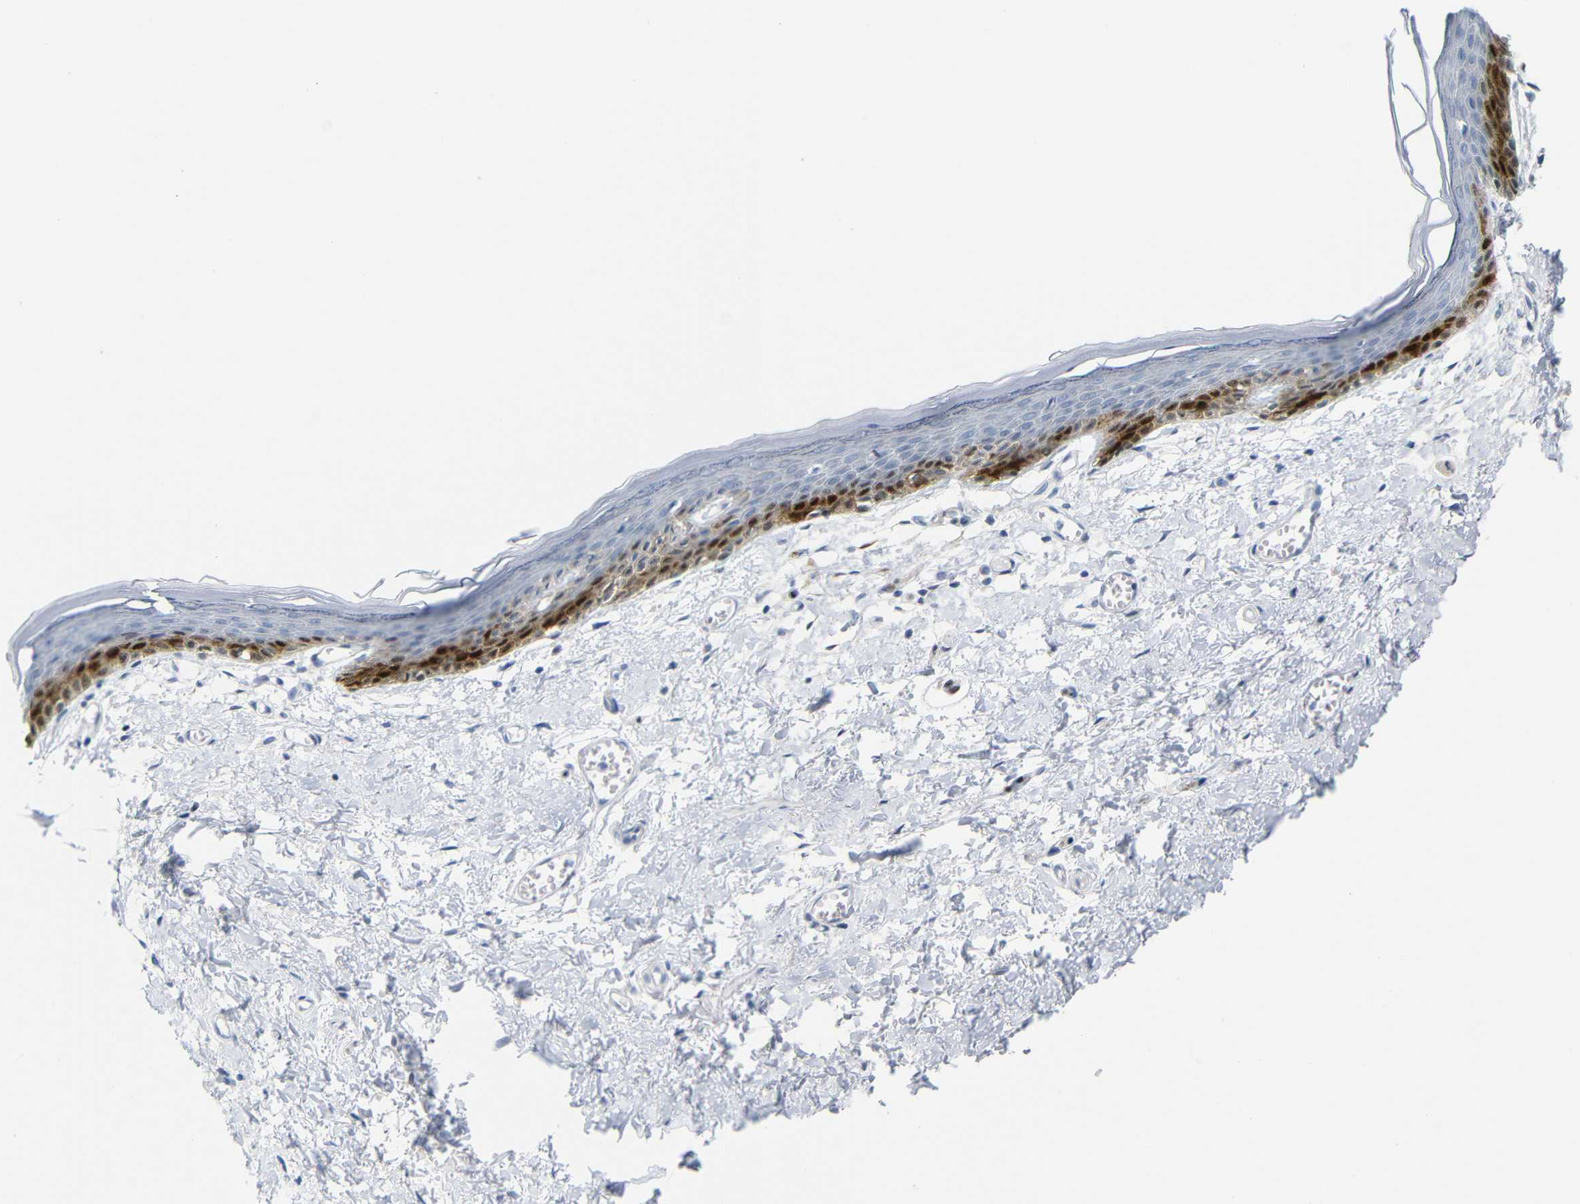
{"staining": {"intensity": "strong", "quantity": "<25%", "location": "cytoplasmic/membranous,nuclear"}, "tissue": "skin", "cell_type": "Epidermal cells", "image_type": "normal", "snomed": [{"axis": "morphology", "description": "Normal tissue, NOS"}, {"axis": "topography", "description": "Vulva"}], "caption": "Skin stained for a protein shows strong cytoplasmic/membranous,nuclear positivity in epidermal cells. (brown staining indicates protein expression, while blue staining denotes nuclei).", "gene": "MT1A", "patient": {"sex": "female", "age": 54}}